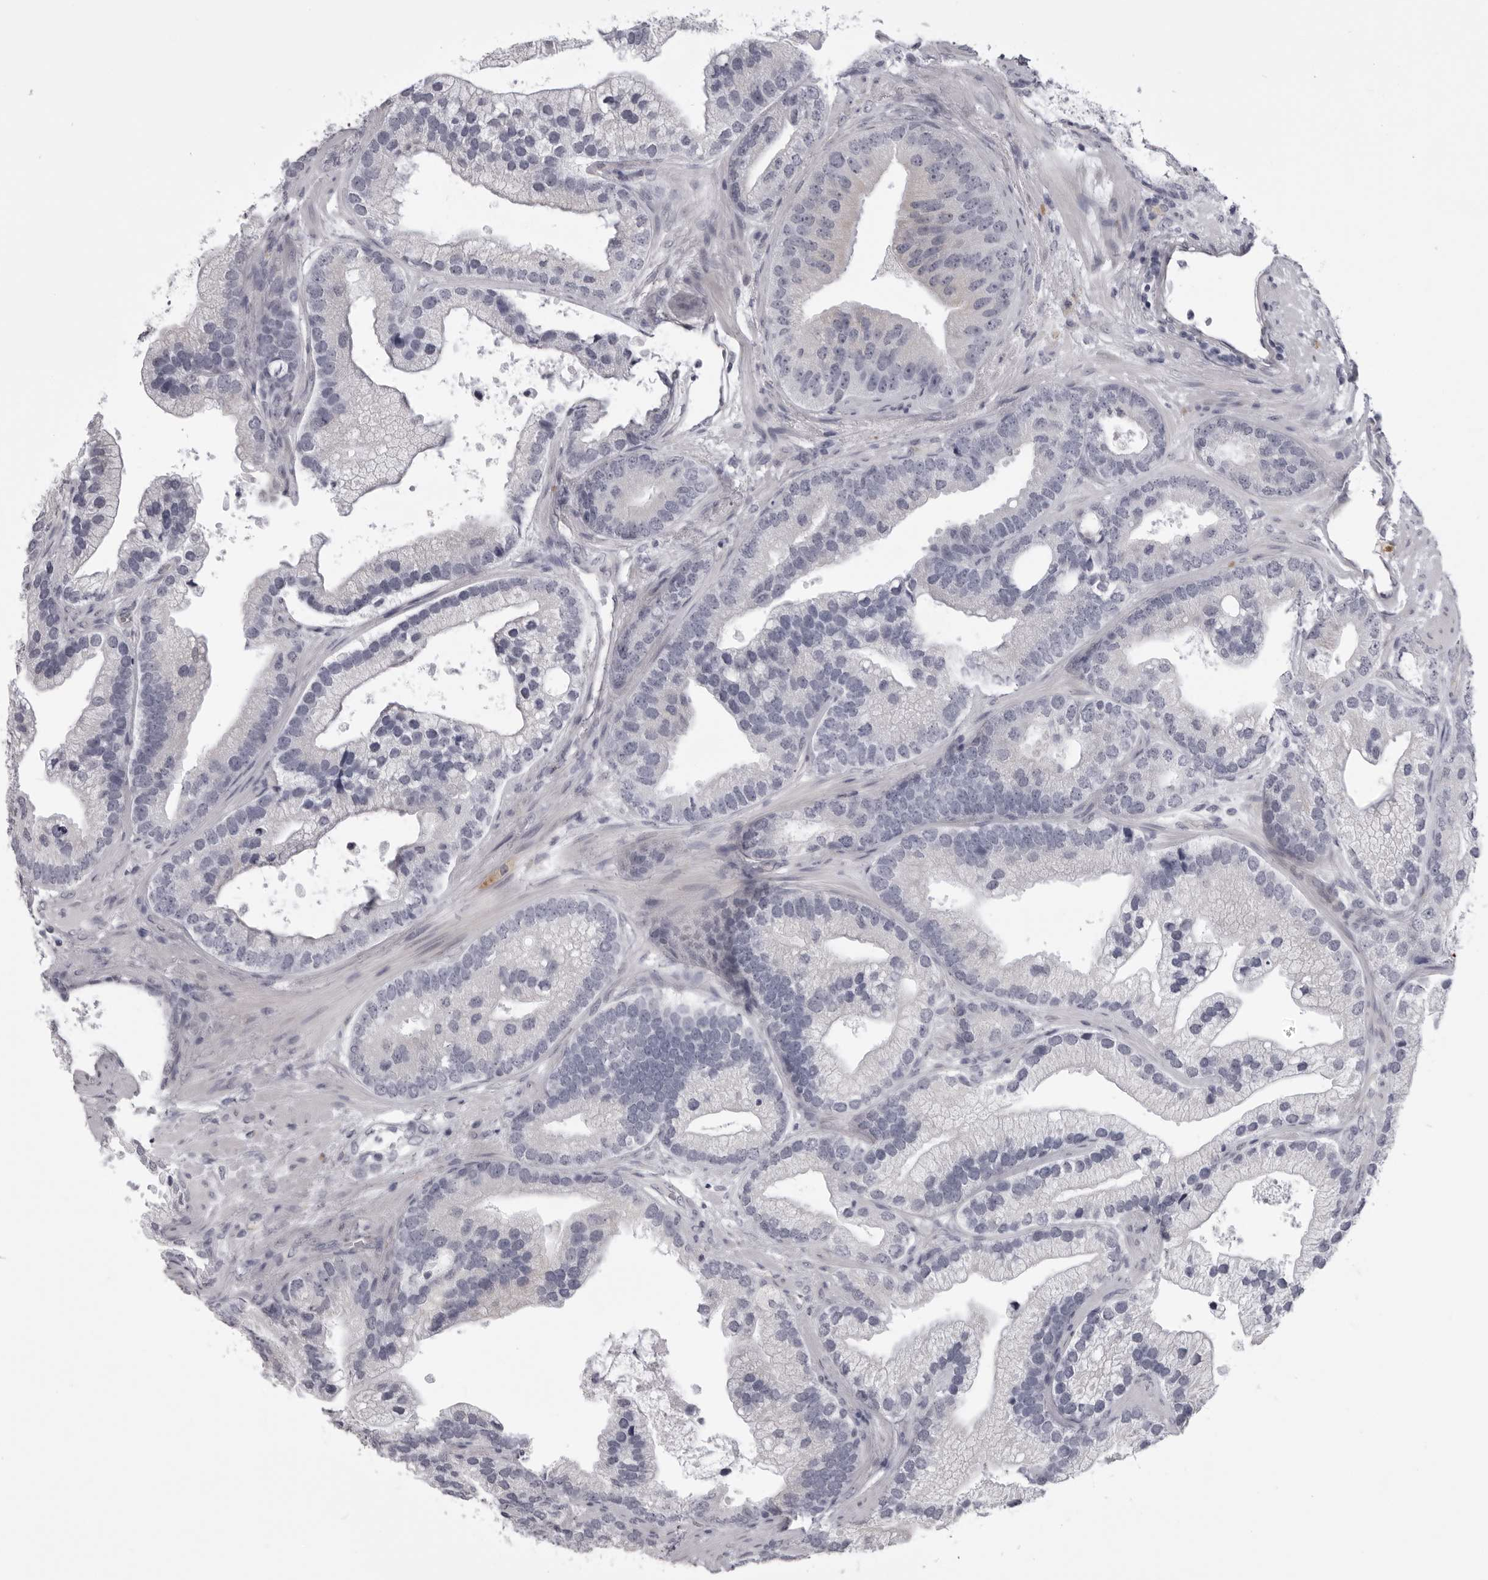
{"staining": {"intensity": "negative", "quantity": "none", "location": "none"}, "tissue": "prostate cancer", "cell_type": "Tumor cells", "image_type": "cancer", "snomed": [{"axis": "morphology", "description": "Adenocarcinoma, High grade"}, {"axis": "topography", "description": "Prostate"}], "caption": "This micrograph is of prostate cancer stained with immunohistochemistry (IHC) to label a protein in brown with the nuclei are counter-stained blue. There is no expression in tumor cells.", "gene": "EPHA10", "patient": {"sex": "male", "age": 70}}